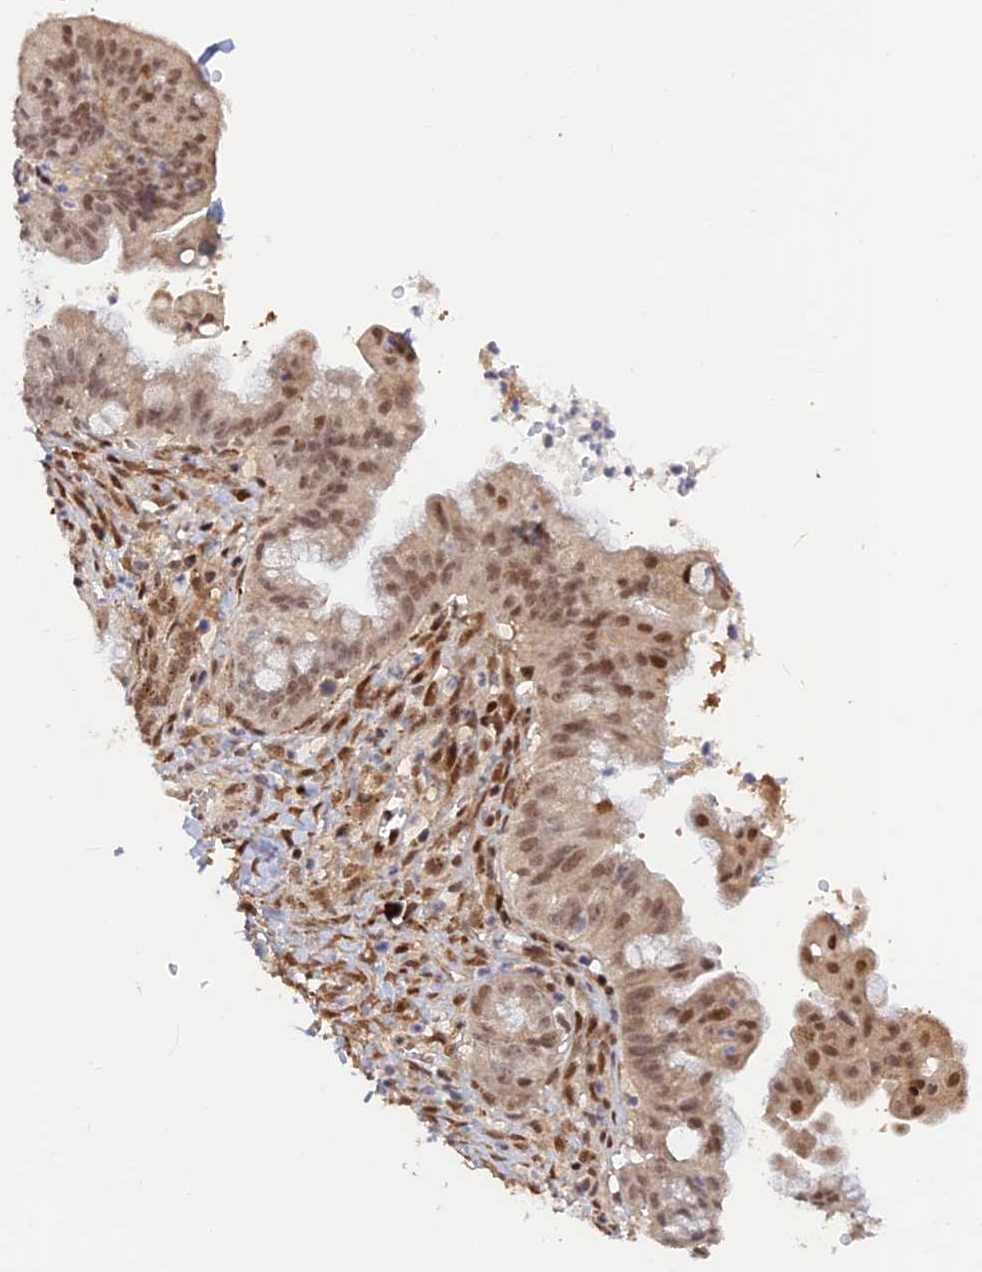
{"staining": {"intensity": "moderate", "quantity": ">75%", "location": "cytoplasmic/membranous,nuclear"}, "tissue": "ovarian cancer", "cell_type": "Tumor cells", "image_type": "cancer", "snomed": [{"axis": "morphology", "description": "Cystadenocarcinoma, mucinous, NOS"}, {"axis": "topography", "description": "Ovary"}], "caption": "Immunohistochemical staining of ovarian mucinous cystadenocarcinoma reveals moderate cytoplasmic/membranous and nuclear protein positivity in approximately >75% of tumor cells. Using DAB (brown) and hematoxylin (blue) stains, captured at high magnification using brightfield microscopy.", "gene": "ZNF565", "patient": {"sex": "female", "age": 70}}